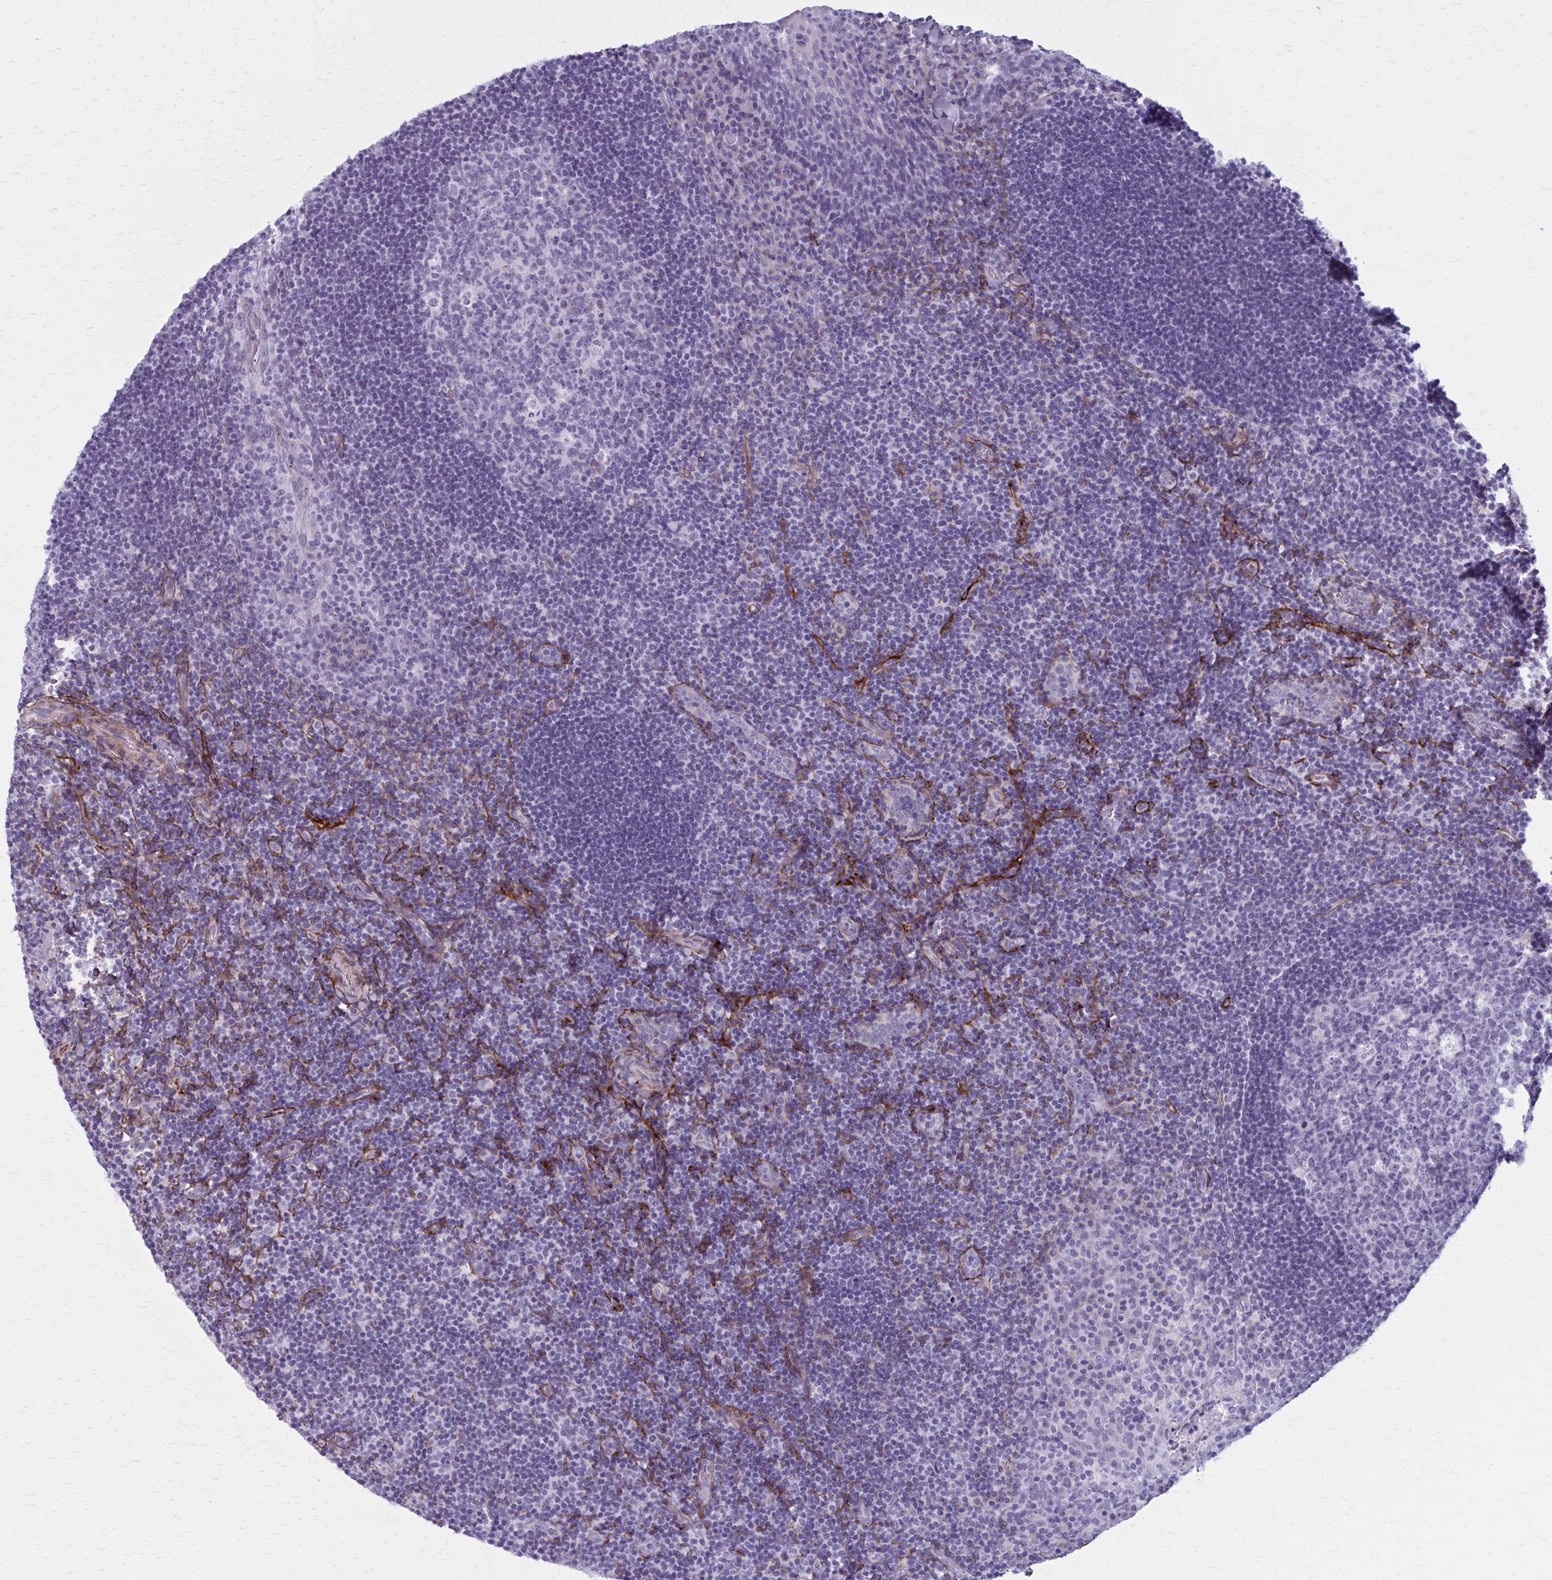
{"staining": {"intensity": "negative", "quantity": "none", "location": "none"}, "tissue": "tonsil", "cell_type": "Germinal center cells", "image_type": "normal", "snomed": [{"axis": "morphology", "description": "Normal tissue, NOS"}, {"axis": "topography", "description": "Tonsil"}], "caption": "There is no significant expression in germinal center cells of tonsil. (Brightfield microscopy of DAB (3,3'-diaminobenzidine) immunohistochemistry (IHC) at high magnification).", "gene": "AKAP12", "patient": {"sex": "male", "age": 17}}